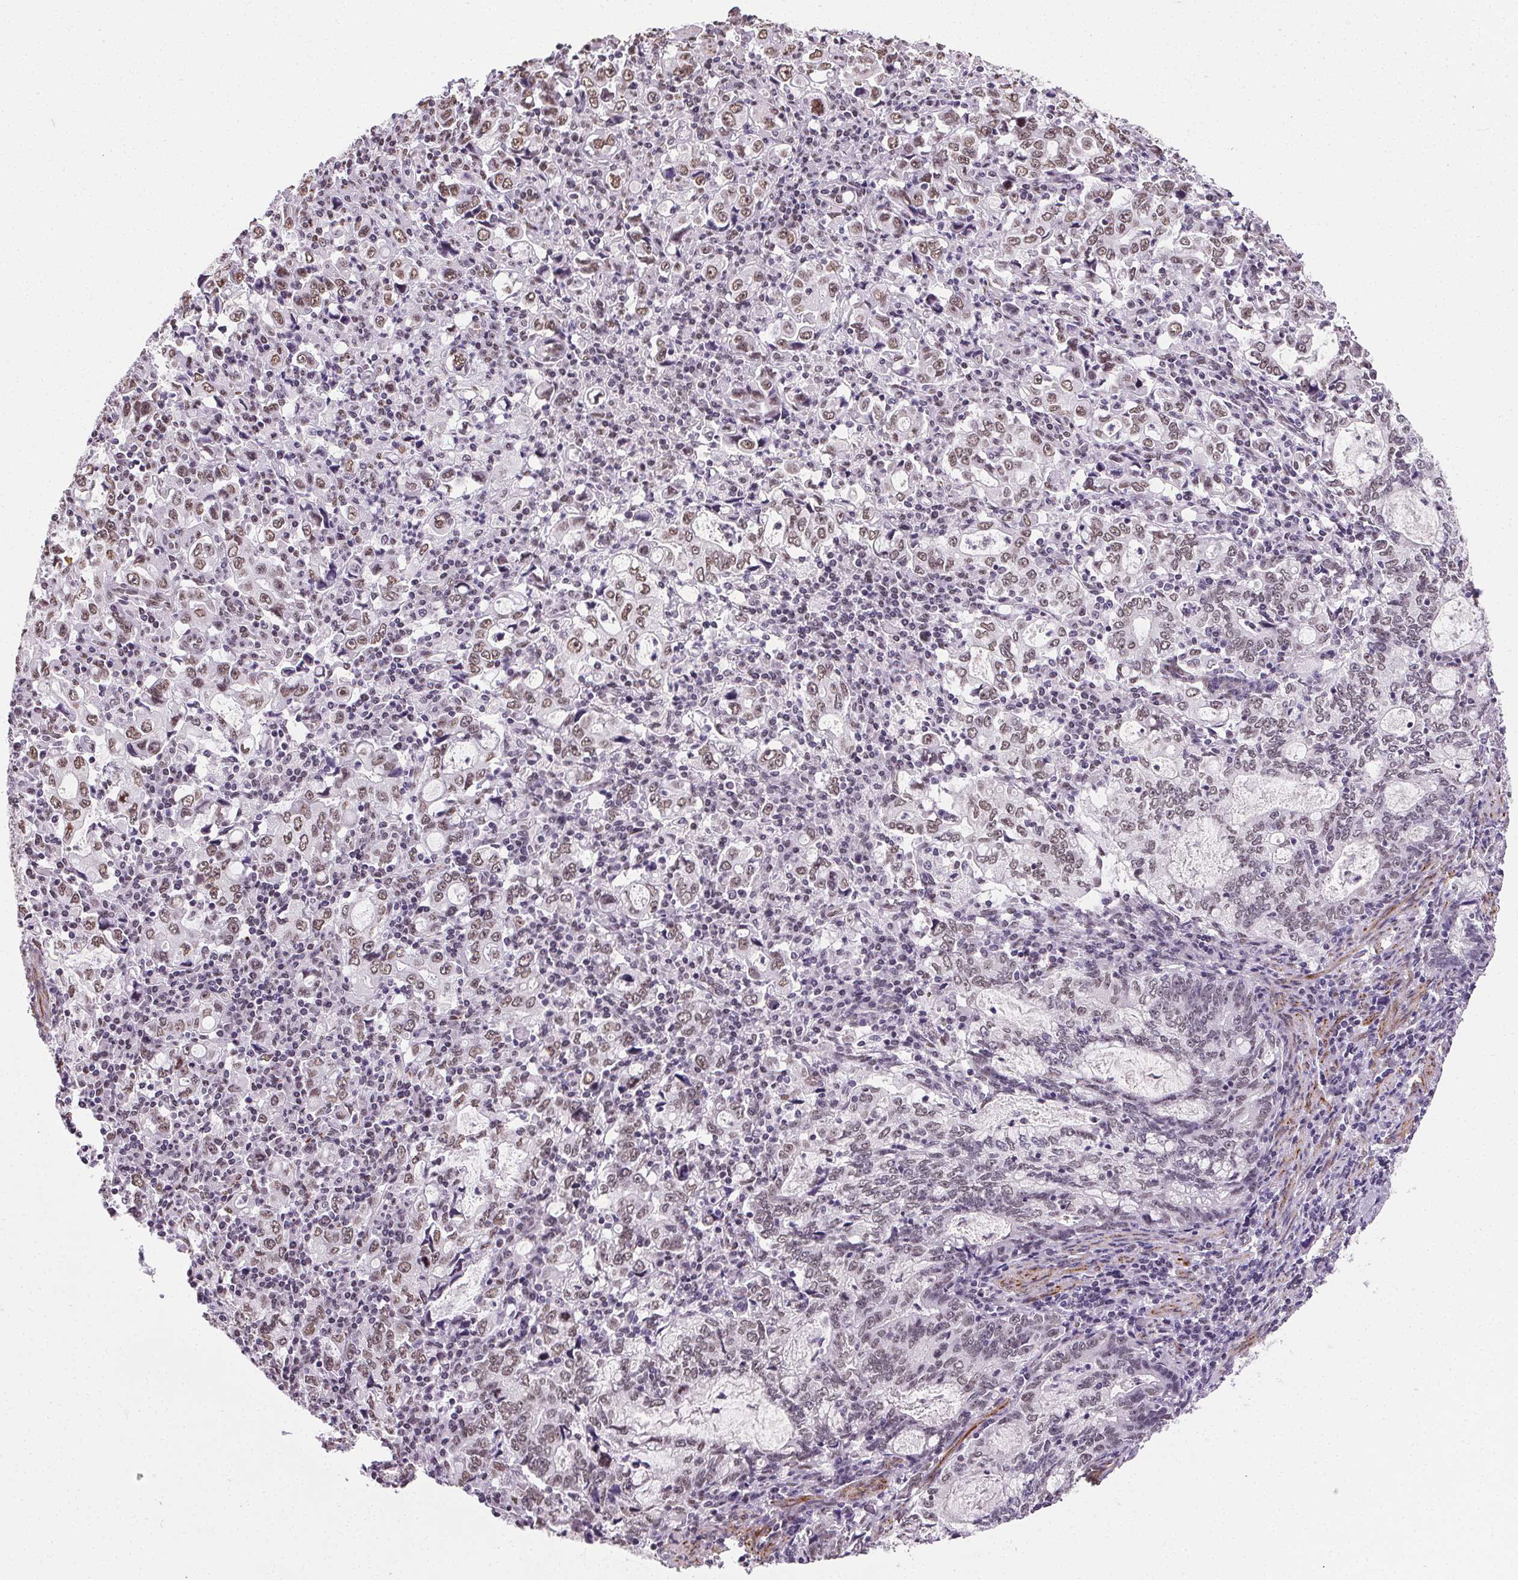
{"staining": {"intensity": "weak", "quantity": "<25%", "location": "nuclear"}, "tissue": "stomach cancer", "cell_type": "Tumor cells", "image_type": "cancer", "snomed": [{"axis": "morphology", "description": "Adenocarcinoma, NOS"}, {"axis": "topography", "description": "Stomach, lower"}], "caption": "Tumor cells are negative for protein expression in human stomach cancer. The staining was performed using DAB (3,3'-diaminobenzidine) to visualize the protein expression in brown, while the nuclei were stained in blue with hematoxylin (Magnification: 20x).", "gene": "GP6", "patient": {"sex": "female", "age": 72}}